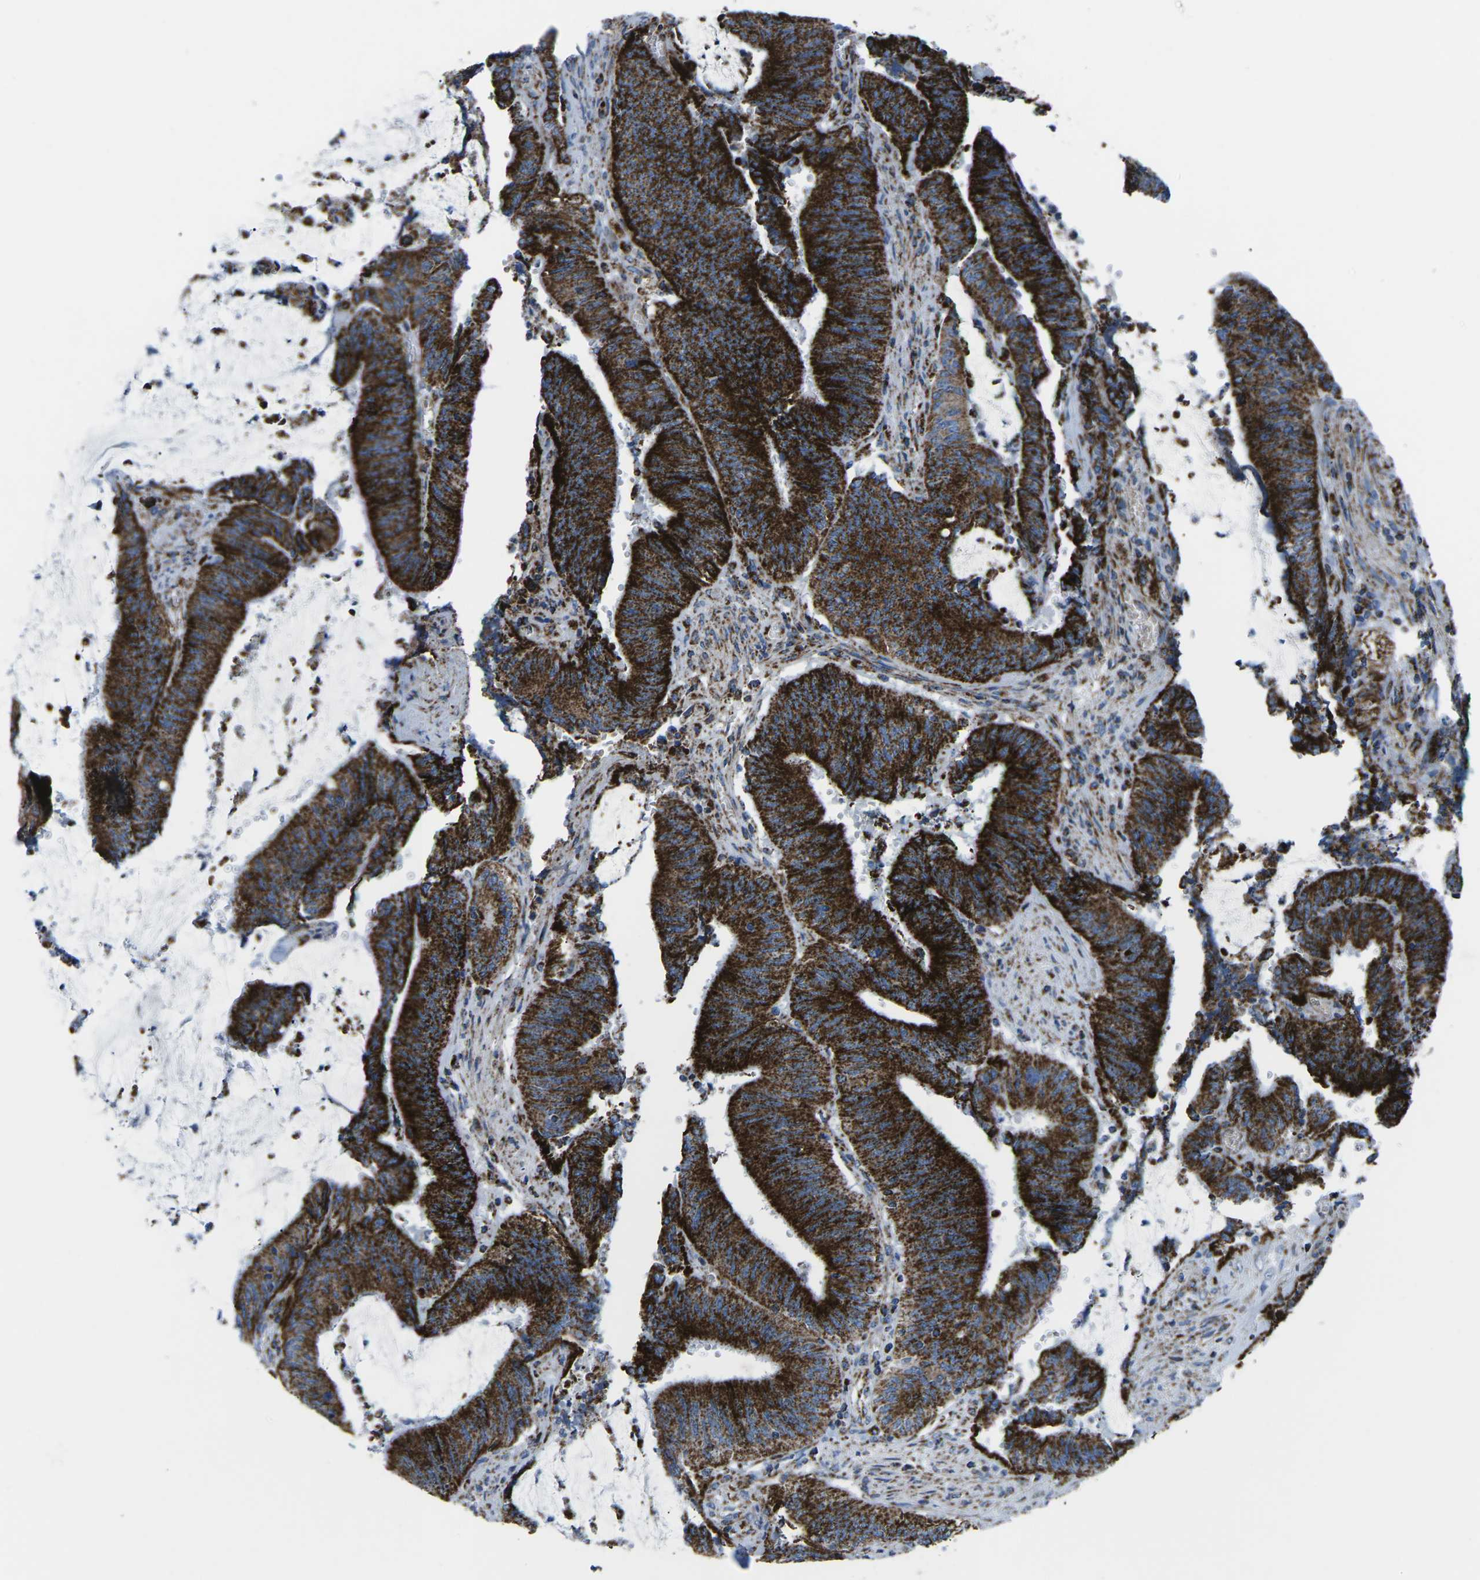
{"staining": {"intensity": "strong", "quantity": ">75%", "location": "cytoplasmic/membranous"}, "tissue": "colorectal cancer", "cell_type": "Tumor cells", "image_type": "cancer", "snomed": [{"axis": "morphology", "description": "Normal tissue, NOS"}, {"axis": "morphology", "description": "Adenocarcinoma, NOS"}, {"axis": "topography", "description": "Rectum"}], "caption": "Colorectal cancer (adenocarcinoma) was stained to show a protein in brown. There is high levels of strong cytoplasmic/membranous staining in approximately >75% of tumor cells.", "gene": "MT-CO2", "patient": {"sex": "female", "age": 66}}